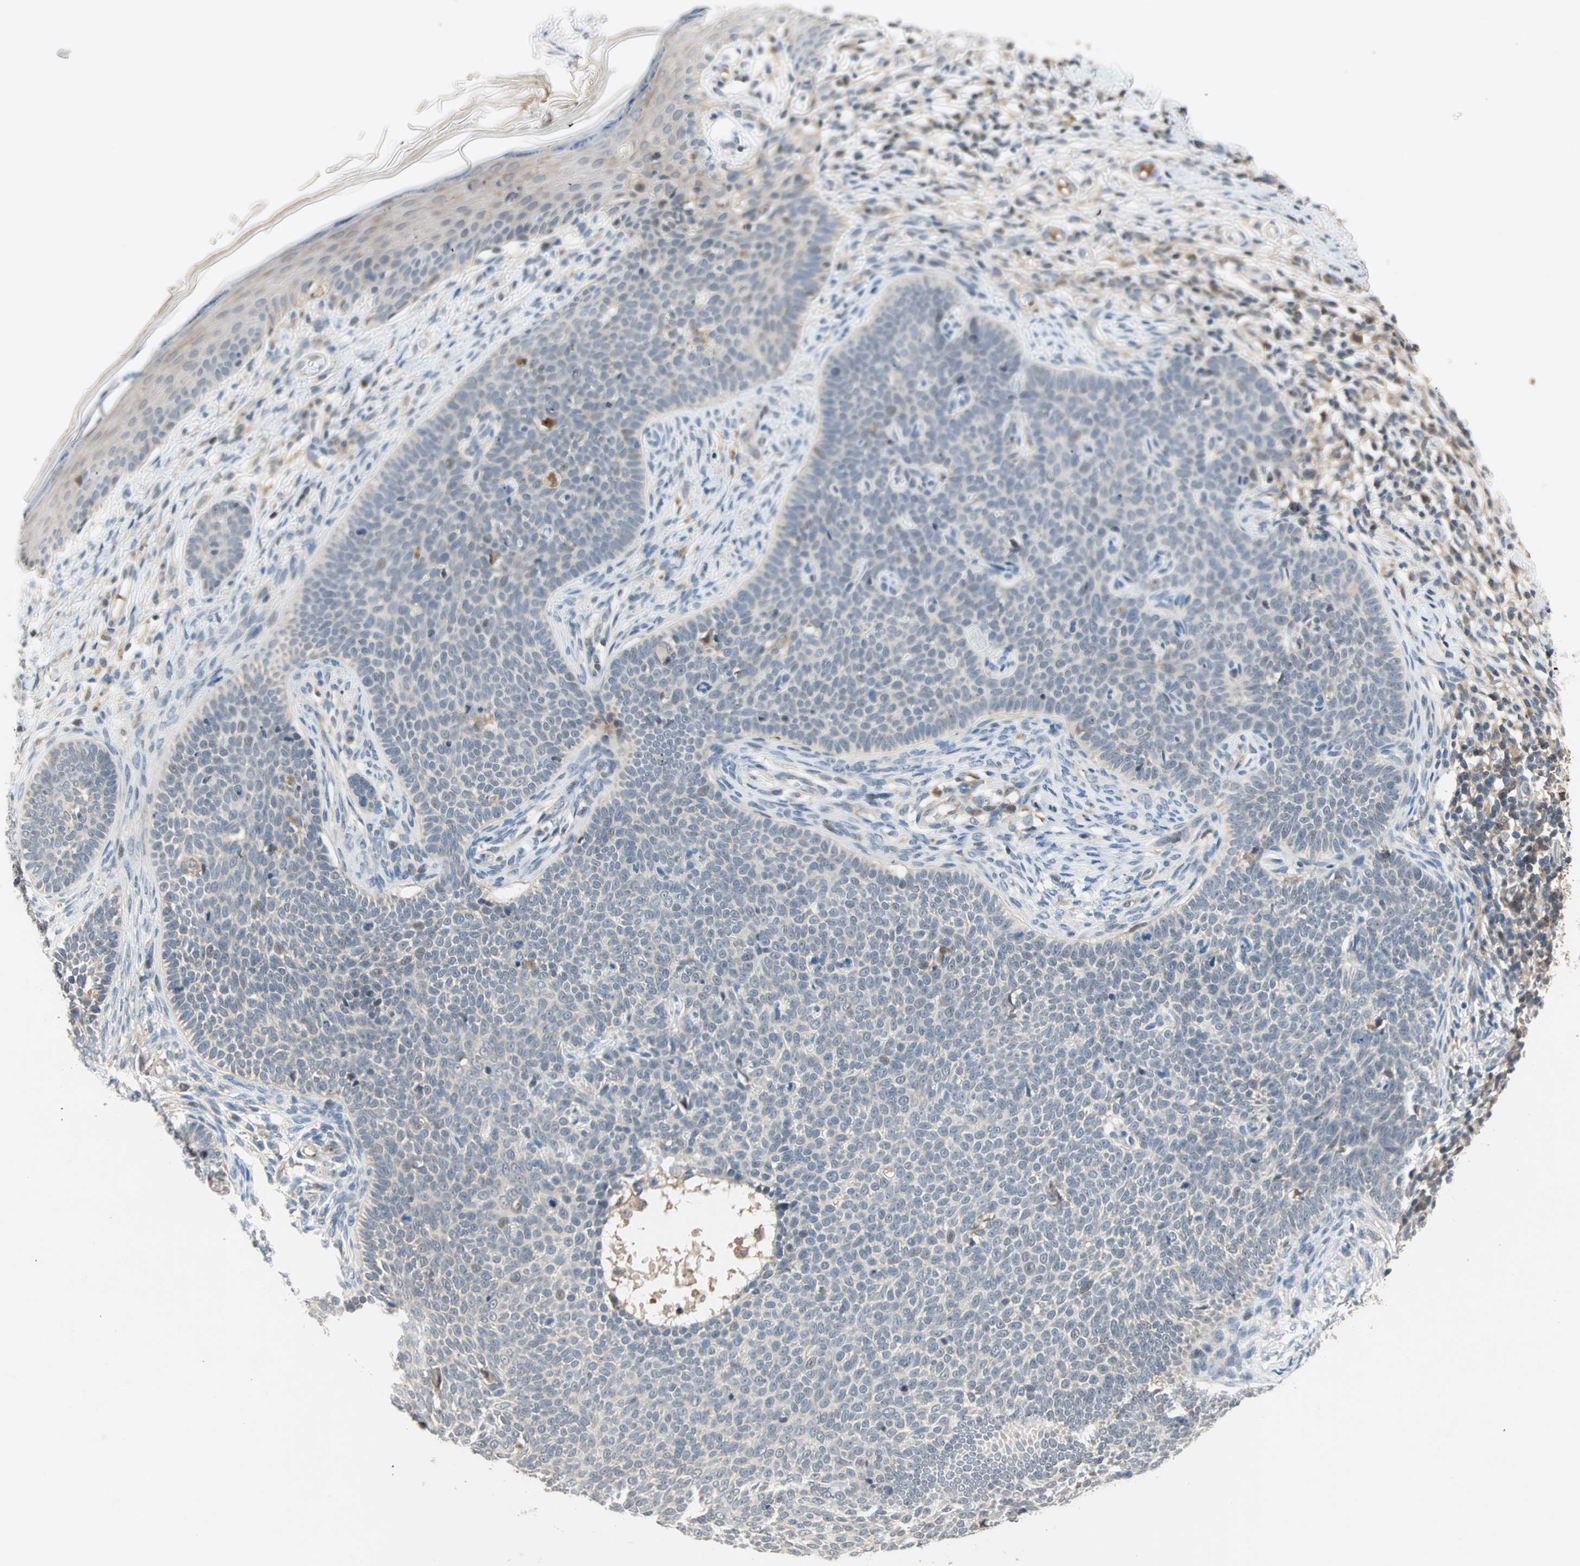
{"staining": {"intensity": "weak", "quantity": "25%-75%", "location": "cytoplasmic/membranous"}, "tissue": "skin cancer", "cell_type": "Tumor cells", "image_type": "cancer", "snomed": [{"axis": "morphology", "description": "Normal tissue, NOS"}, {"axis": "morphology", "description": "Basal cell carcinoma"}, {"axis": "topography", "description": "Skin"}], "caption": "Protein staining shows weak cytoplasmic/membranous positivity in about 25%-75% of tumor cells in skin basal cell carcinoma.", "gene": "PROS1", "patient": {"sex": "male", "age": 87}}